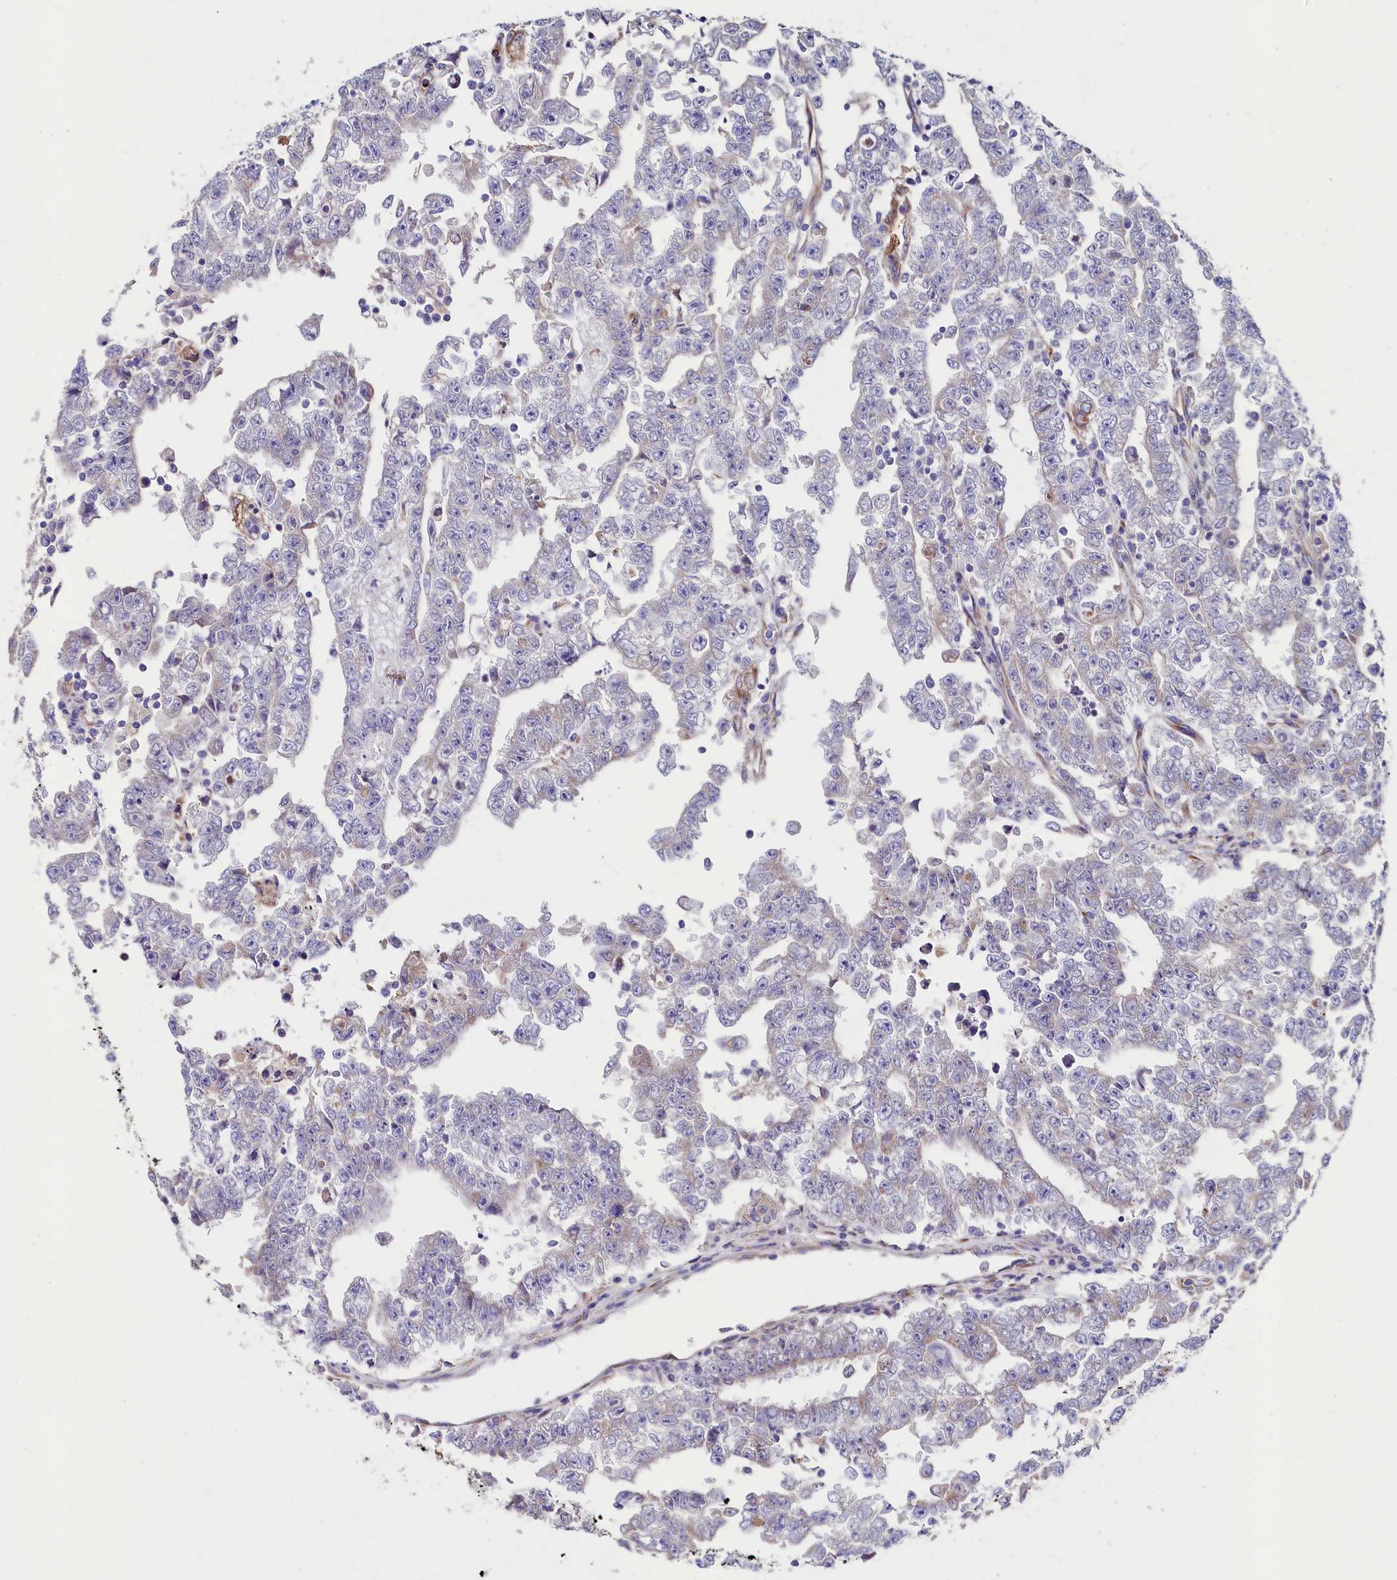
{"staining": {"intensity": "weak", "quantity": "<25%", "location": "cytoplasmic/membranous"}, "tissue": "testis cancer", "cell_type": "Tumor cells", "image_type": "cancer", "snomed": [{"axis": "morphology", "description": "Carcinoma, Embryonal, NOS"}, {"axis": "topography", "description": "Testis"}], "caption": "This is an IHC image of human testis embryonal carcinoma. There is no staining in tumor cells.", "gene": "GPR108", "patient": {"sex": "male", "age": 25}}